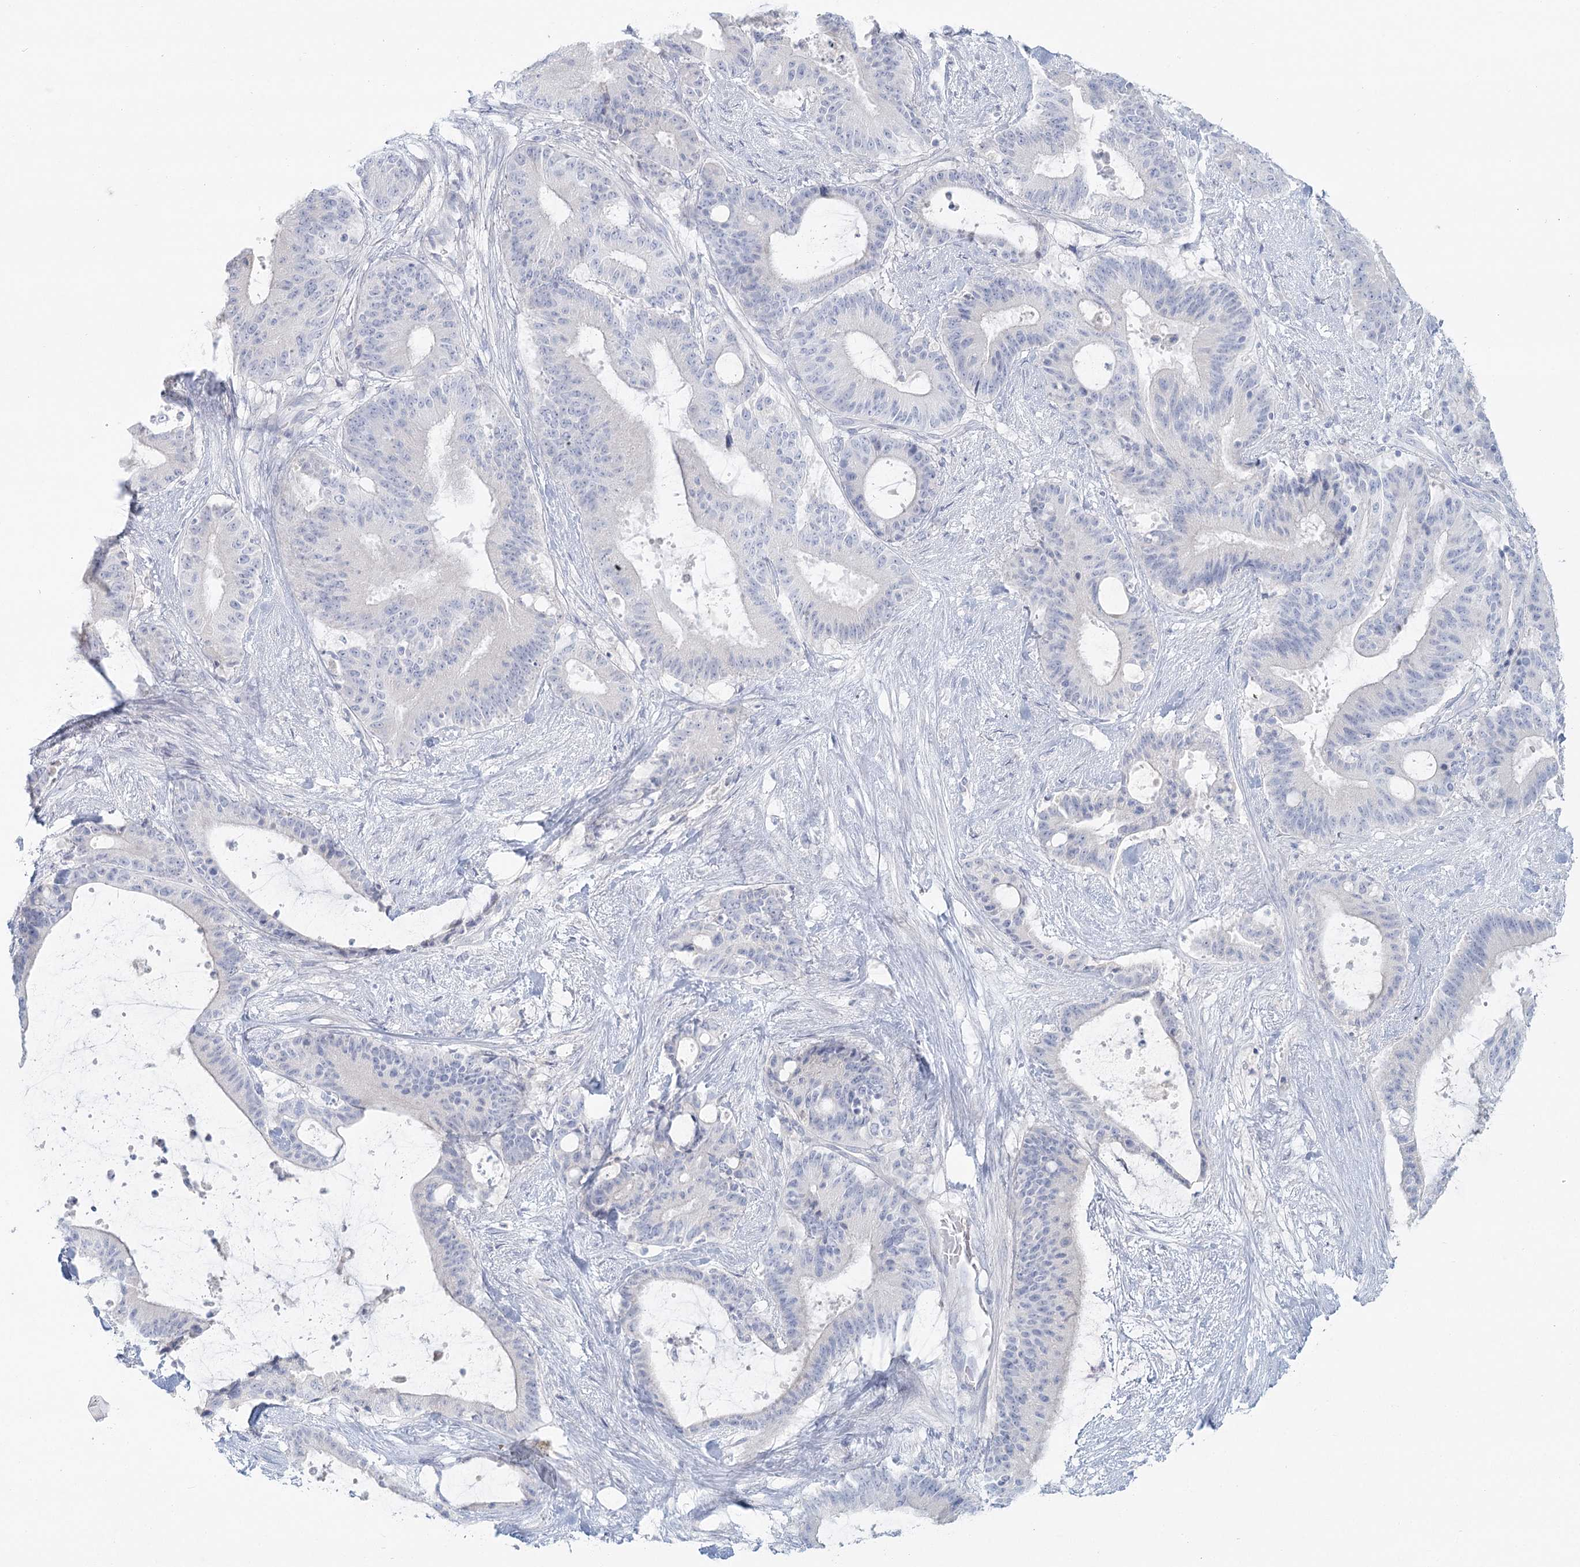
{"staining": {"intensity": "negative", "quantity": "none", "location": "none"}, "tissue": "liver cancer", "cell_type": "Tumor cells", "image_type": "cancer", "snomed": [{"axis": "morphology", "description": "Normal tissue, NOS"}, {"axis": "morphology", "description": "Cholangiocarcinoma"}, {"axis": "topography", "description": "Liver"}, {"axis": "topography", "description": "Peripheral nerve tissue"}], "caption": "Tumor cells show no significant protein expression in cholangiocarcinoma (liver).", "gene": "DMGDH", "patient": {"sex": "female", "age": 73}}